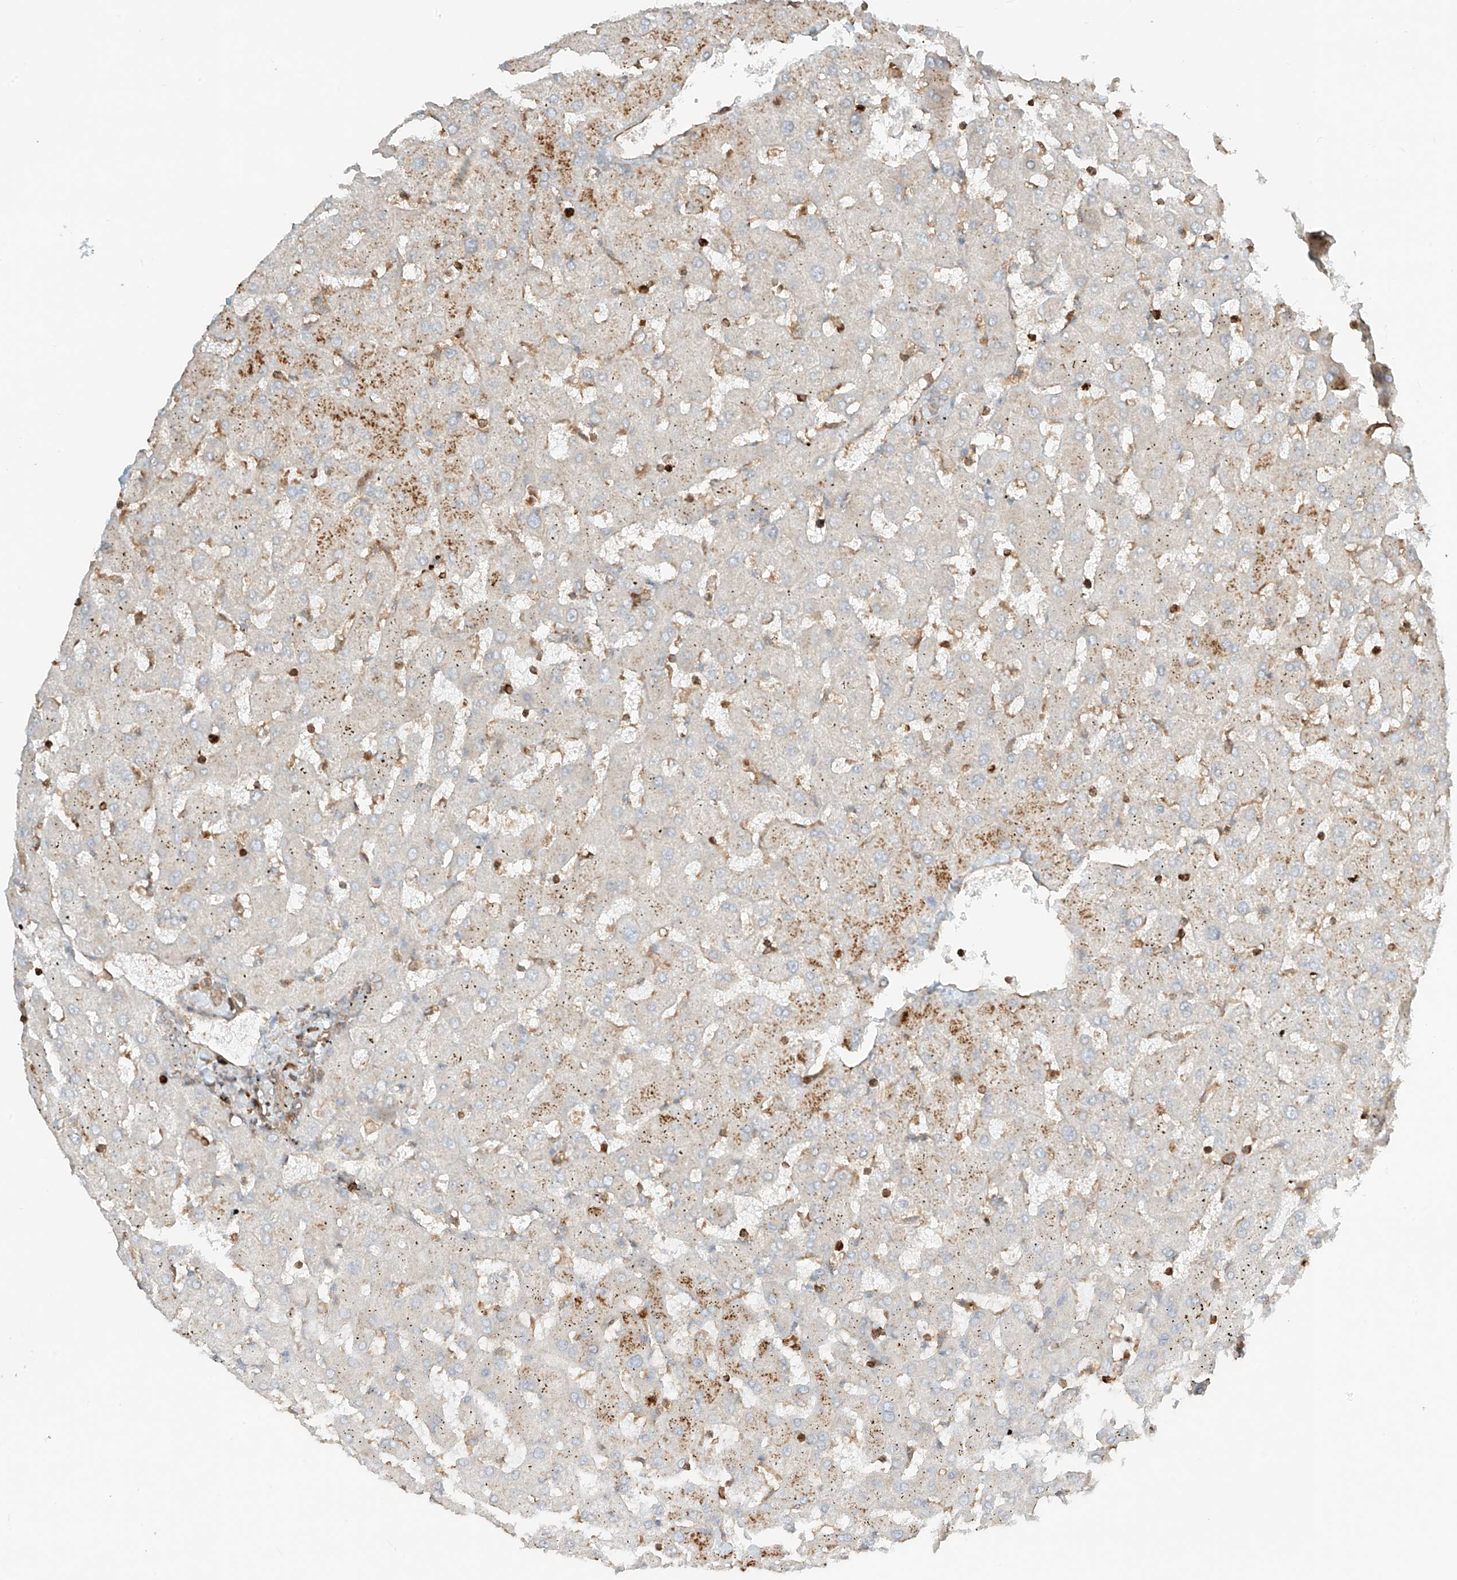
{"staining": {"intensity": "moderate", "quantity": ">75%", "location": "cytoplasmic/membranous"}, "tissue": "liver", "cell_type": "Cholangiocytes", "image_type": "normal", "snomed": [{"axis": "morphology", "description": "Normal tissue, NOS"}, {"axis": "topography", "description": "Liver"}], "caption": "A brown stain shows moderate cytoplasmic/membranous staining of a protein in cholangiocytes of unremarkable liver.", "gene": "CCDC115", "patient": {"sex": "female", "age": 63}}